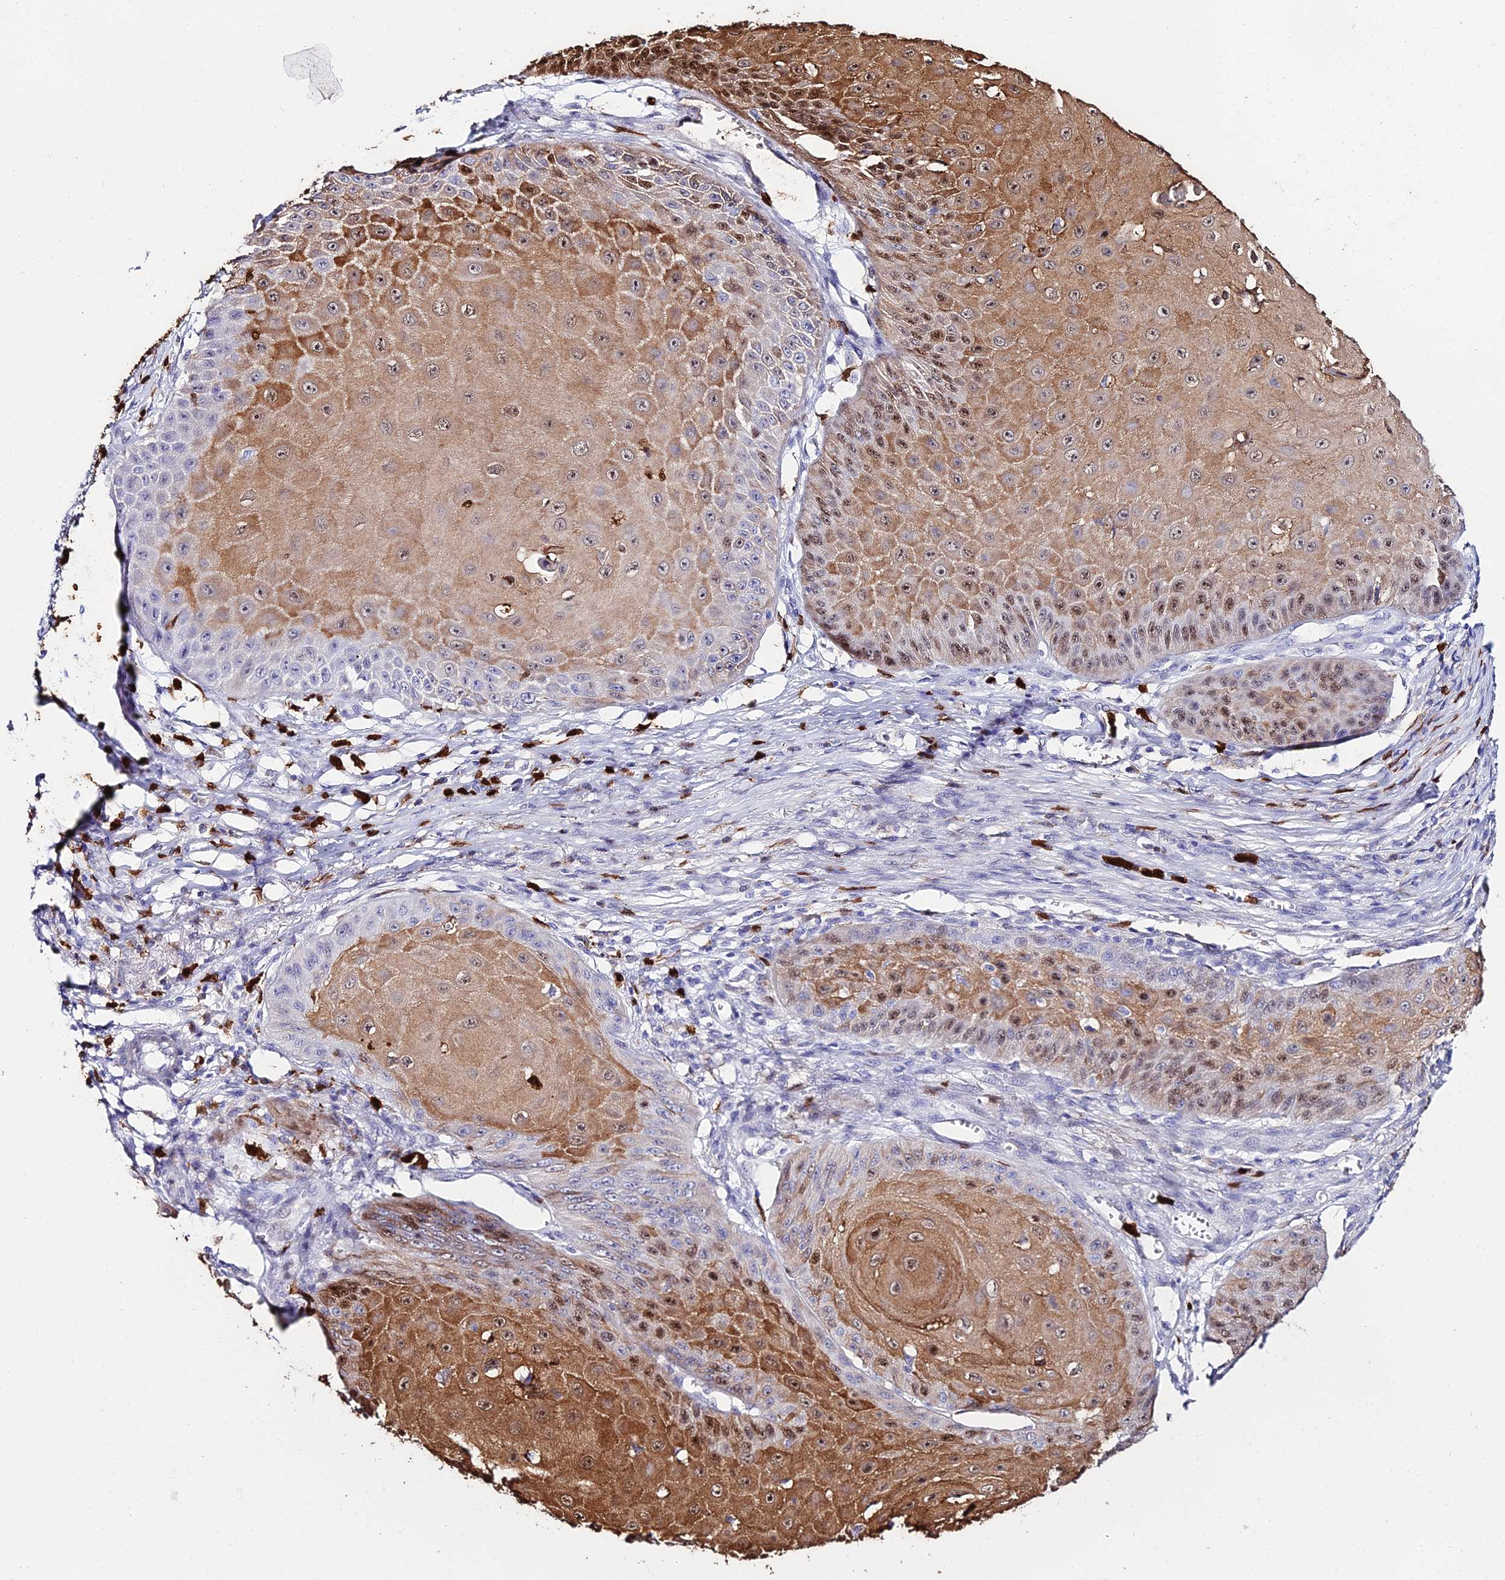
{"staining": {"intensity": "moderate", "quantity": "25%-75%", "location": "cytoplasmic/membranous,nuclear"}, "tissue": "skin cancer", "cell_type": "Tumor cells", "image_type": "cancer", "snomed": [{"axis": "morphology", "description": "Squamous cell carcinoma, NOS"}, {"axis": "topography", "description": "Skin"}], "caption": "Immunohistochemical staining of human skin cancer displays moderate cytoplasmic/membranous and nuclear protein expression in about 25%-75% of tumor cells.", "gene": "MCM10", "patient": {"sex": "male", "age": 70}}